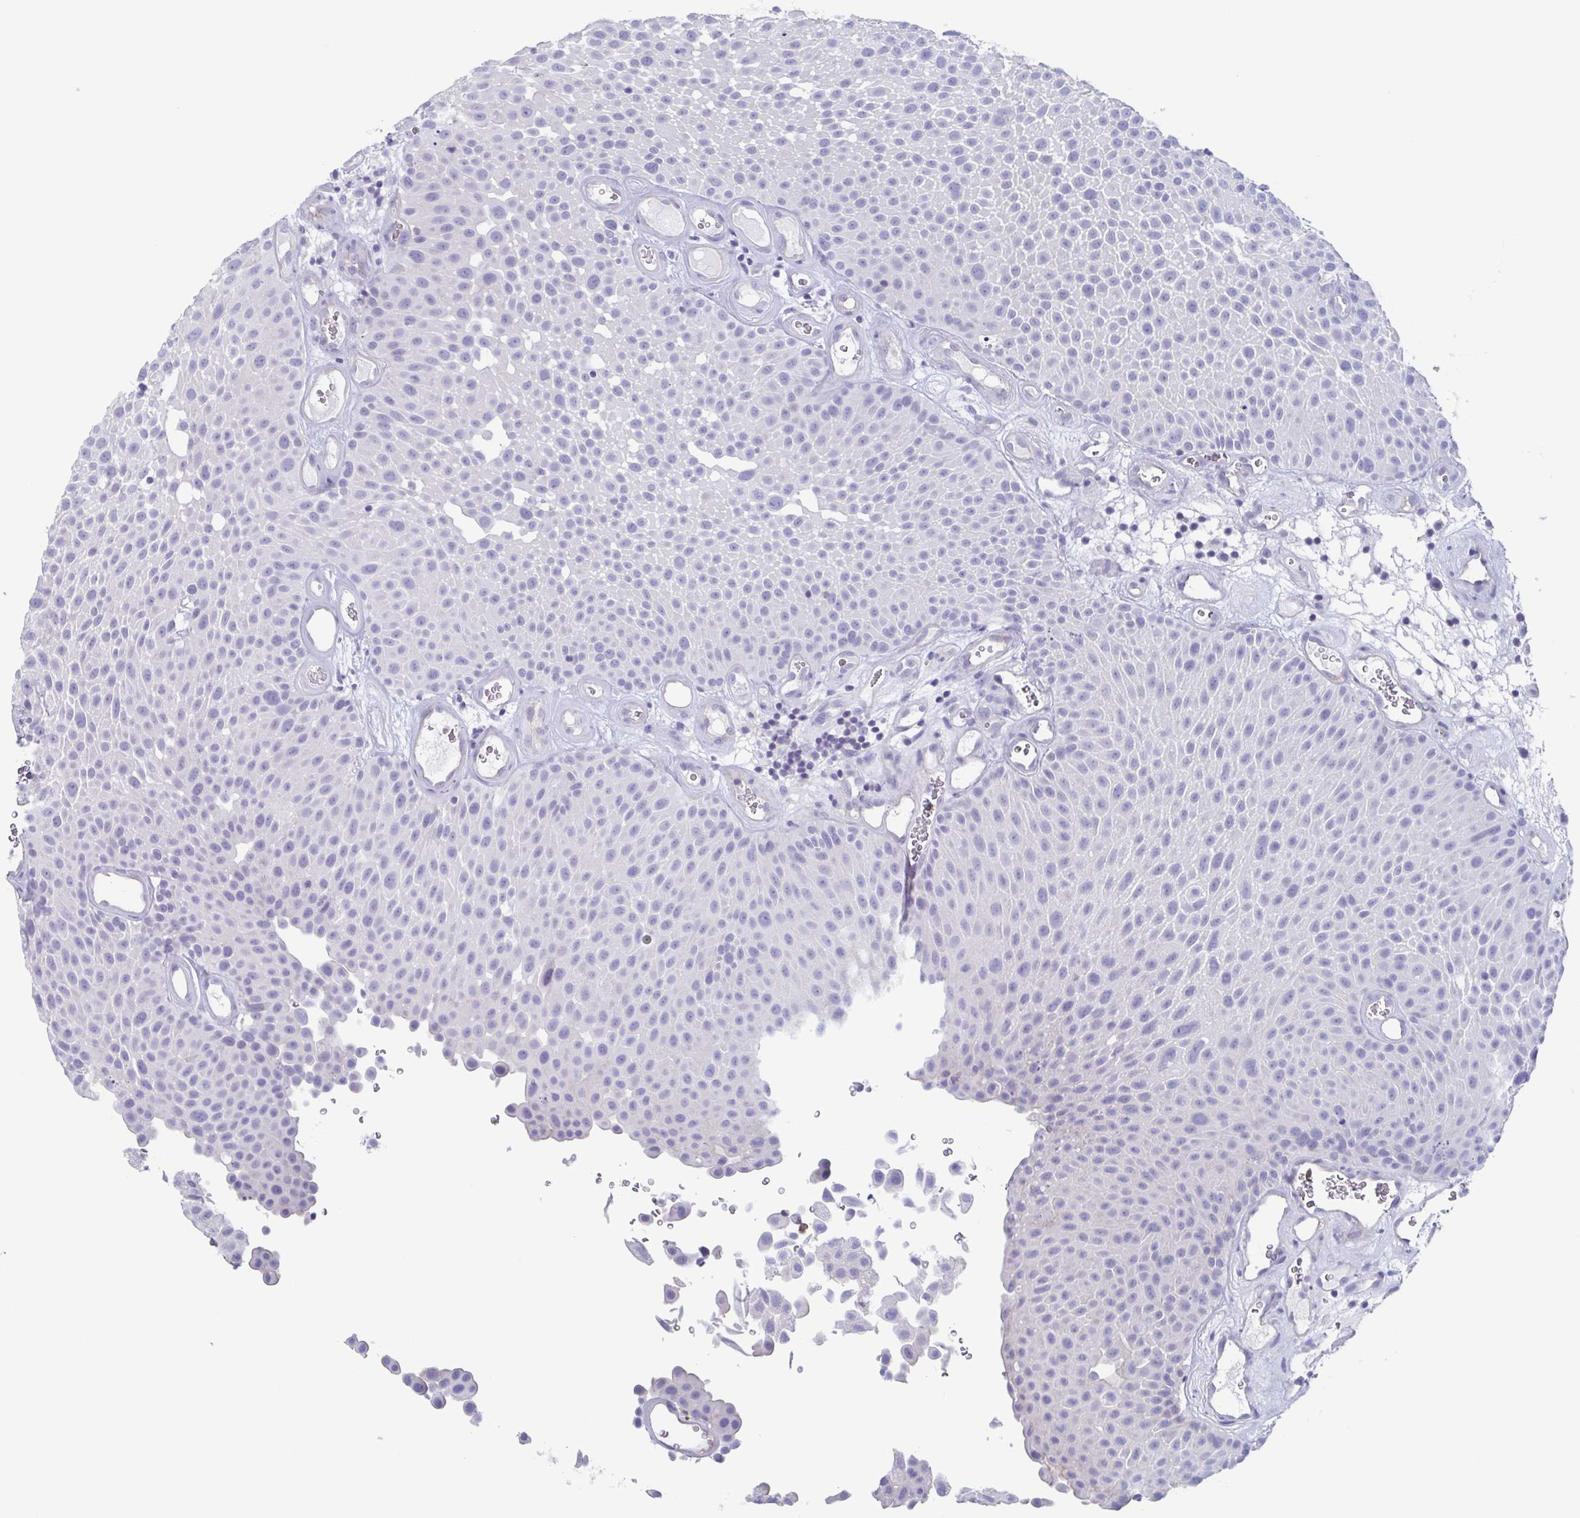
{"staining": {"intensity": "negative", "quantity": "none", "location": "none"}, "tissue": "urothelial cancer", "cell_type": "Tumor cells", "image_type": "cancer", "snomed": [{"axis": "morphology", "description": "Urothelial carcinoma, Low grade"}, {"axis": "topography", "description": "Urinary bladder"}], "caption": "Immunohistochemical staining of urothelial cancer exhibits no significant expression in tumor cells.", "gene": "BPI", "patient": {"sex": "male", "age": 72}}